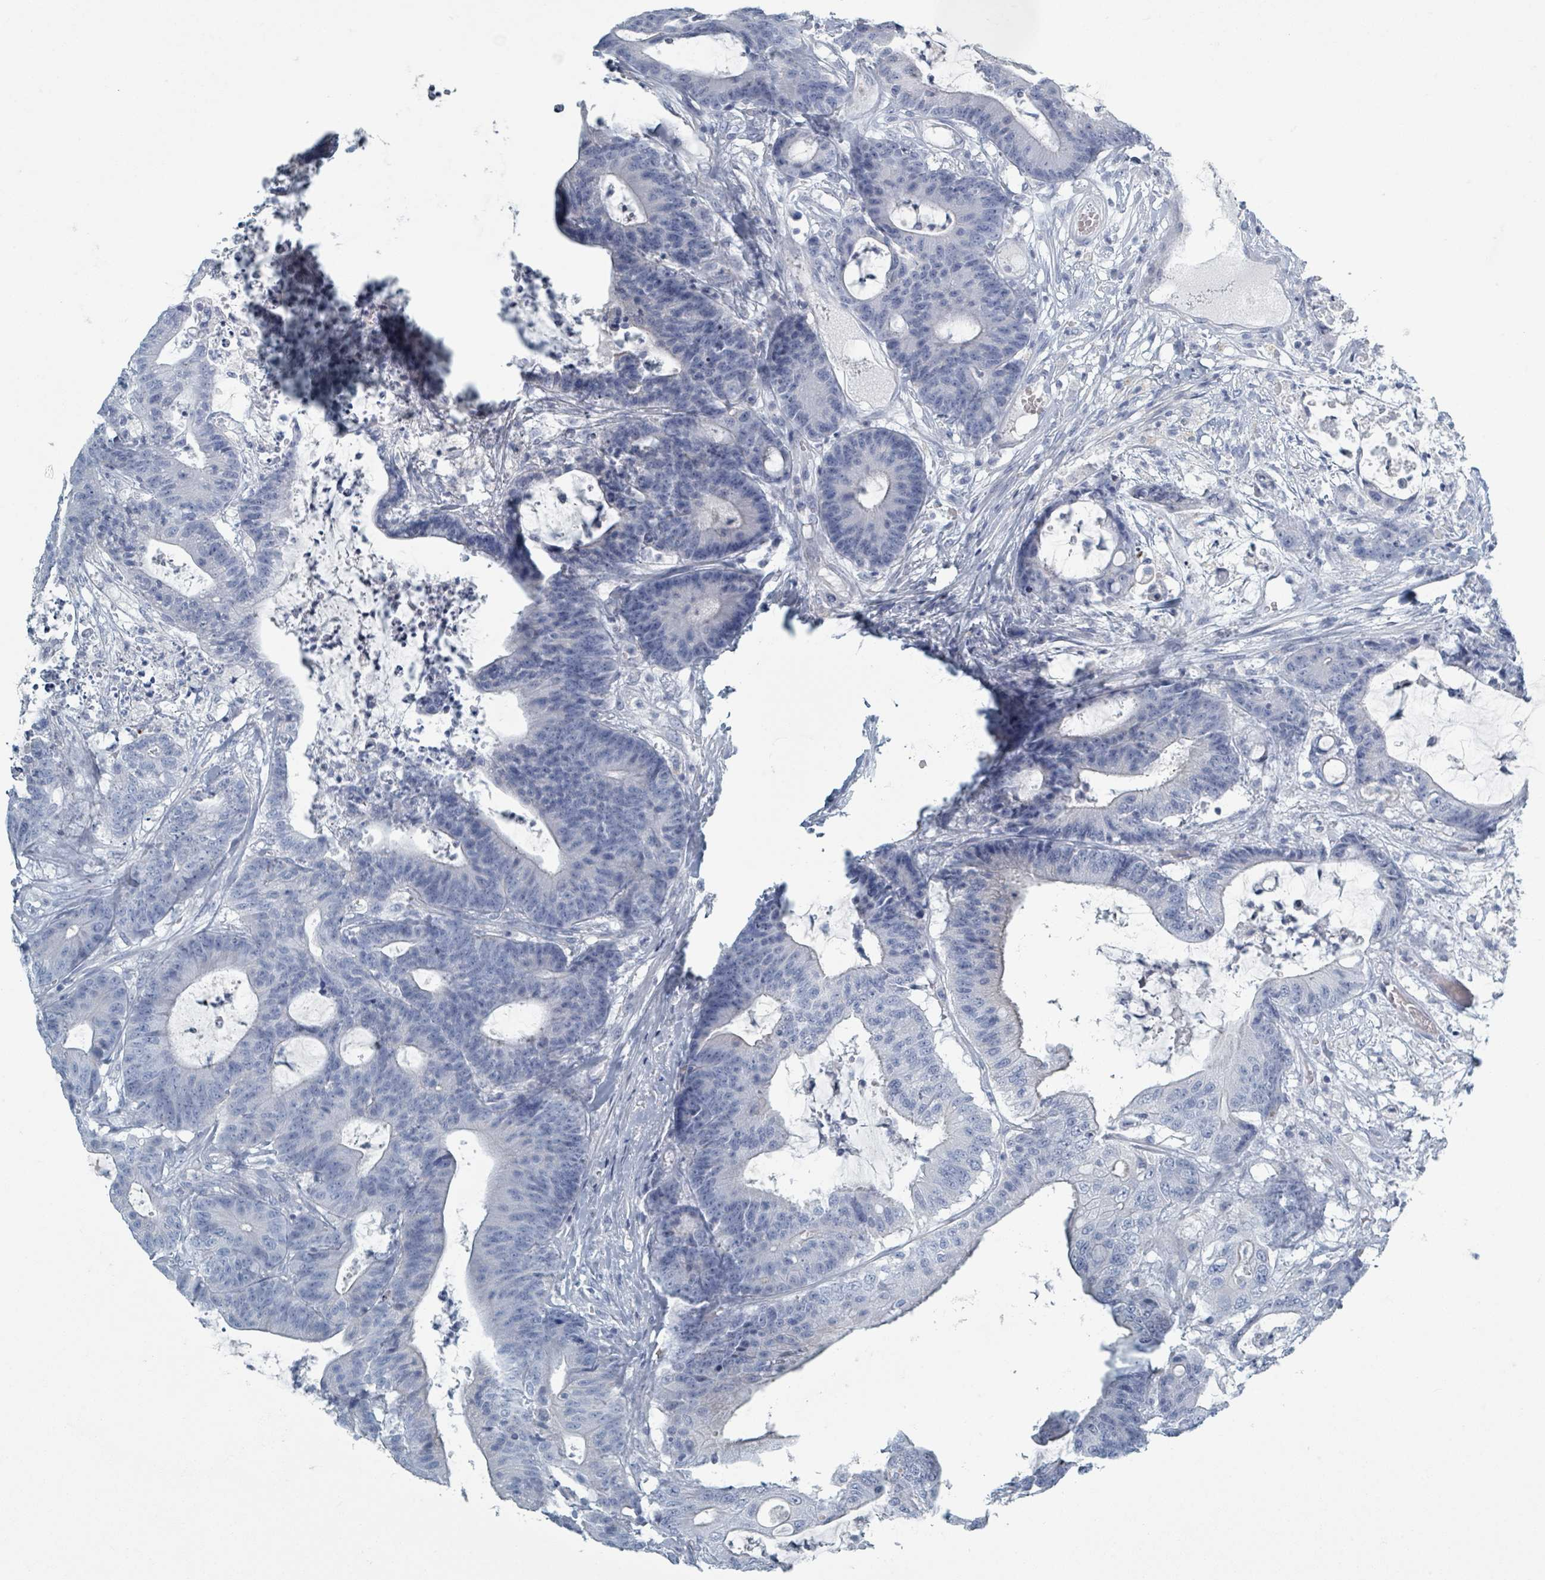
{"staining": {"intensity": "negative", "quantity": "none", "location": "none"}, "tissue": "colorectal cancer", "cell_type": "Tumor cells", "image_type": "cancer", "snomed": [{"axis": "morphology", "description": "Adenocarcinoma, NOS"}, {"axis": "topography", "description": "Colon"}], "caption": "This is a photomicrograph of IHC staining of colorectal cancer, which shows no expression in tumor cells. The staining is performed using DAB (3,3'-diaminobenzidine) brown chromogen with nuclei counter-stained in using hematoxylin.", "gene": "HEATR5A", "patient": {"sex": "female", "age": 84}}